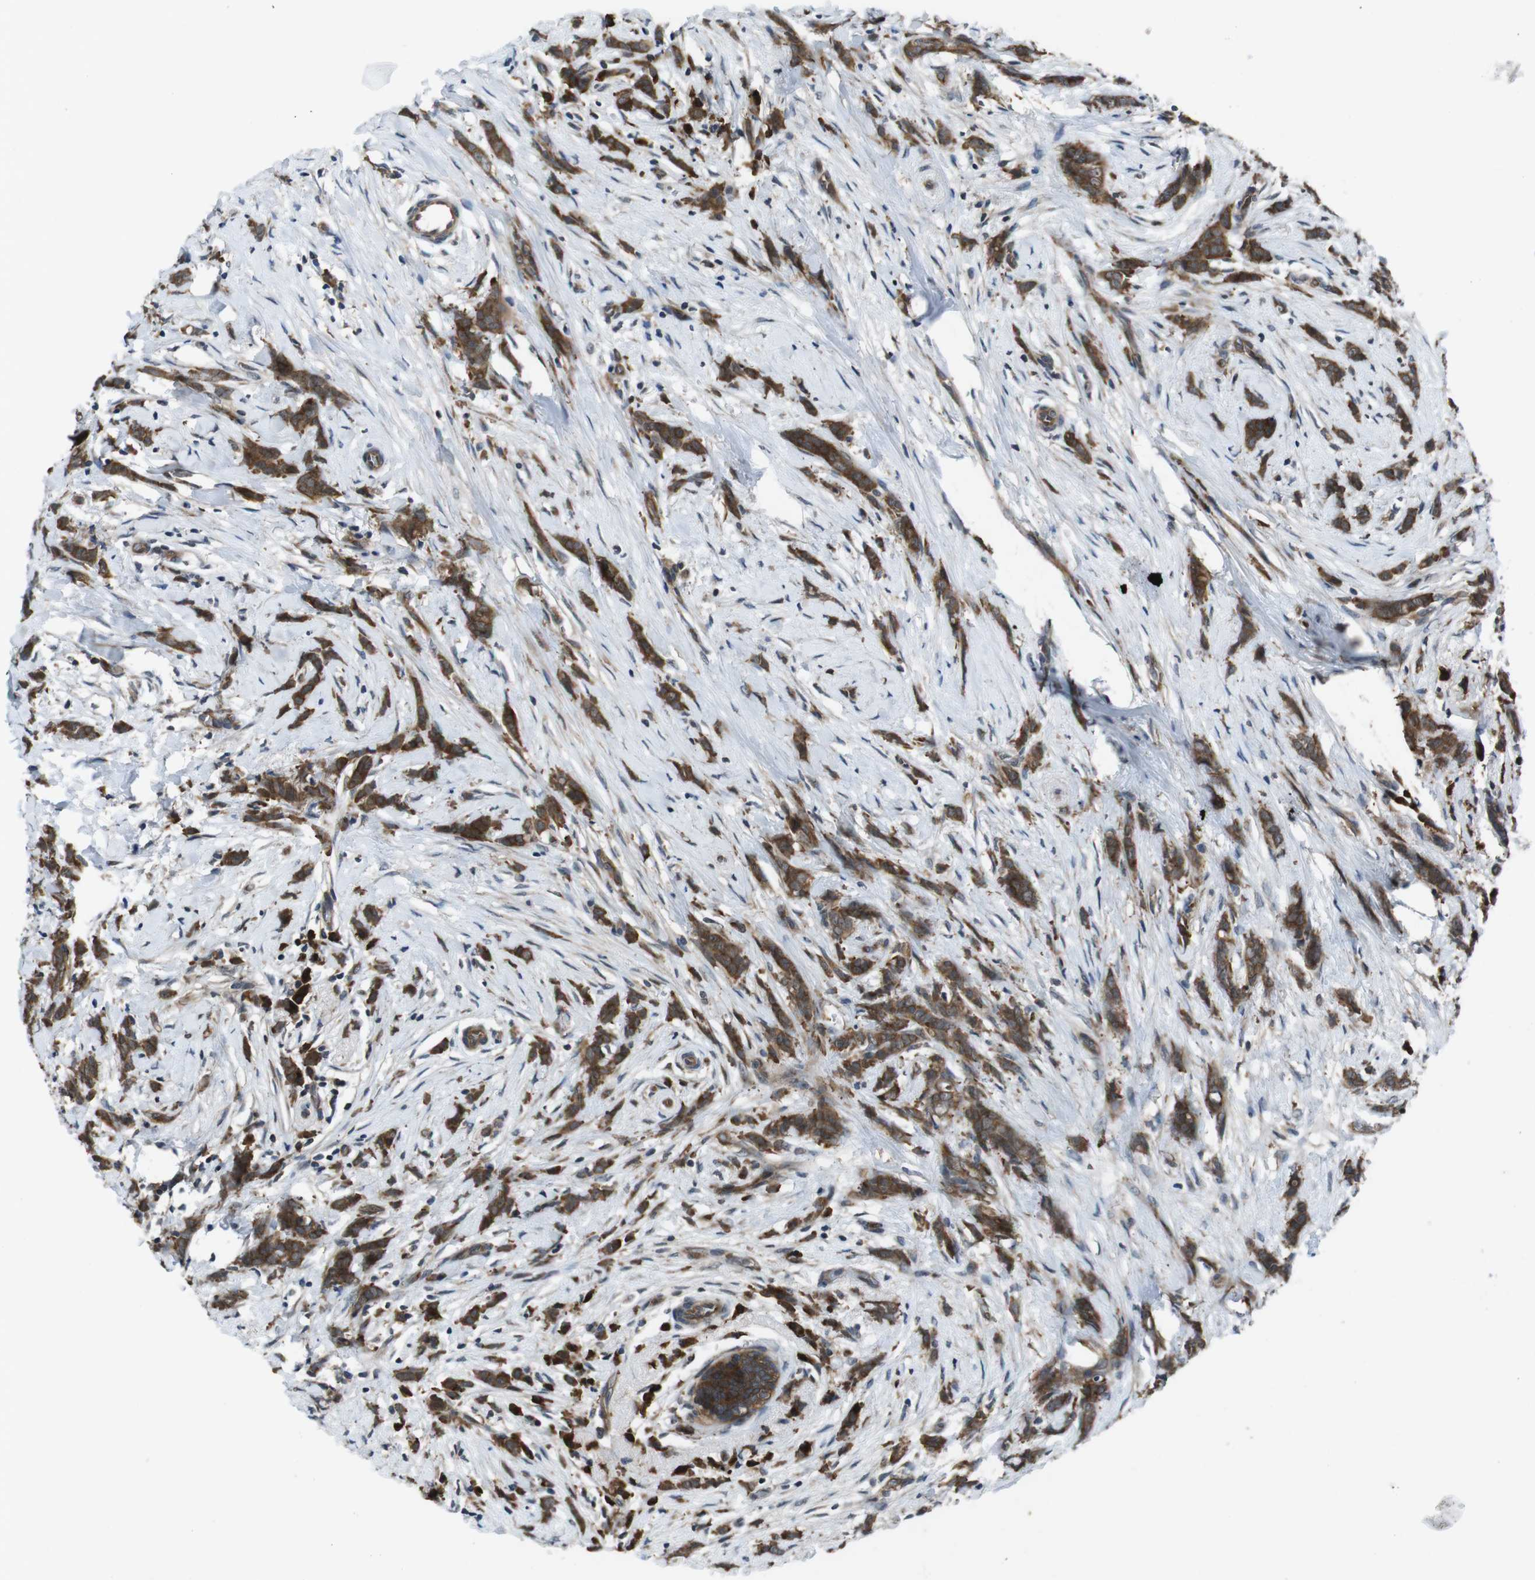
{"staining": {"intensity": "moderate", "quantity": ">75%", "location": "cytoplasmic/membranous"}, "tissue": "breast cancer", "cell_type": "Tumor cells", "image_type": "cancer", "snomed": [{"axis": "morphology", "description": "Lobular carcinoma, in situ"}, {"axis": "morphology", "description": "Lobular carcinoma"}, {"axis": "topography", "description": "Breast"}], "caption": "Immunohistochemistry staining of breast cancer (lobular carcinoma), which shows medium levels of moderate cytoplasmic/membranous positivity in approximately >75% of tumor cells indicating moderate cytoplasmic/membranous protein expression. The staining was performed using DAB (brown) for protein detection and nuclei were counterstained in hematoxylin (blue).", "gene": "SLC22A23", "patient": {"sex": "female", "age": 41}}